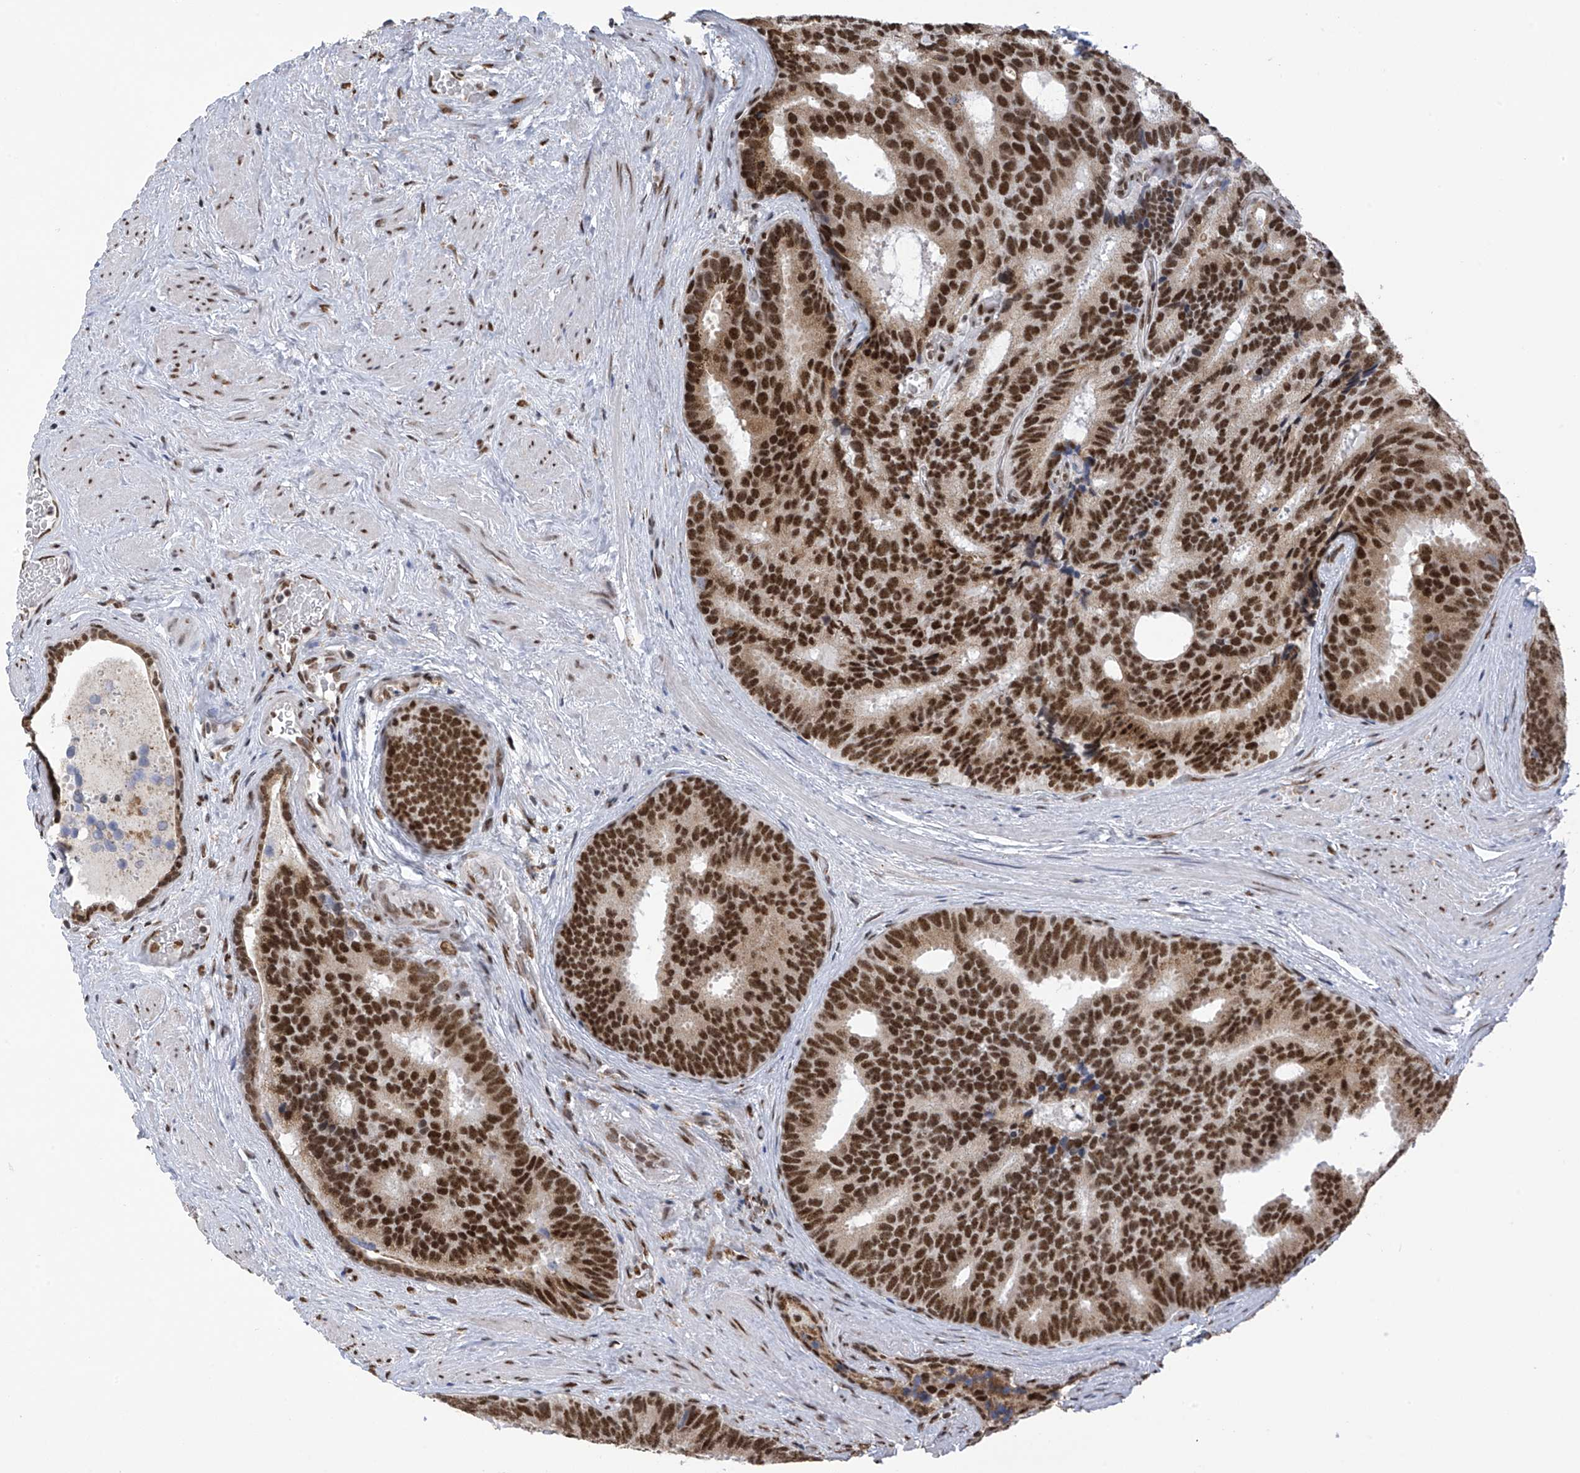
{"staining": {"intensity": "strong", "quantity": ">75%", "location": "nuclear"}, "tissue": "prostate cancer", "cell_type": "Tumor cells", "image_type": "cancer", "snomed": [{"axis": "morphology", "description": "Adenocarcinoma, Low grade"}, {"axis": "topography", "description": "Prostate"}], "caption": "This is a photomicrograph of IHC staining of prostate cancer (low-grade adenocarcinoma), which shows strong expression in the nuclear of tumor cells.", "gene": "APLF", "patient": {"sex": "male", "age": 71}}